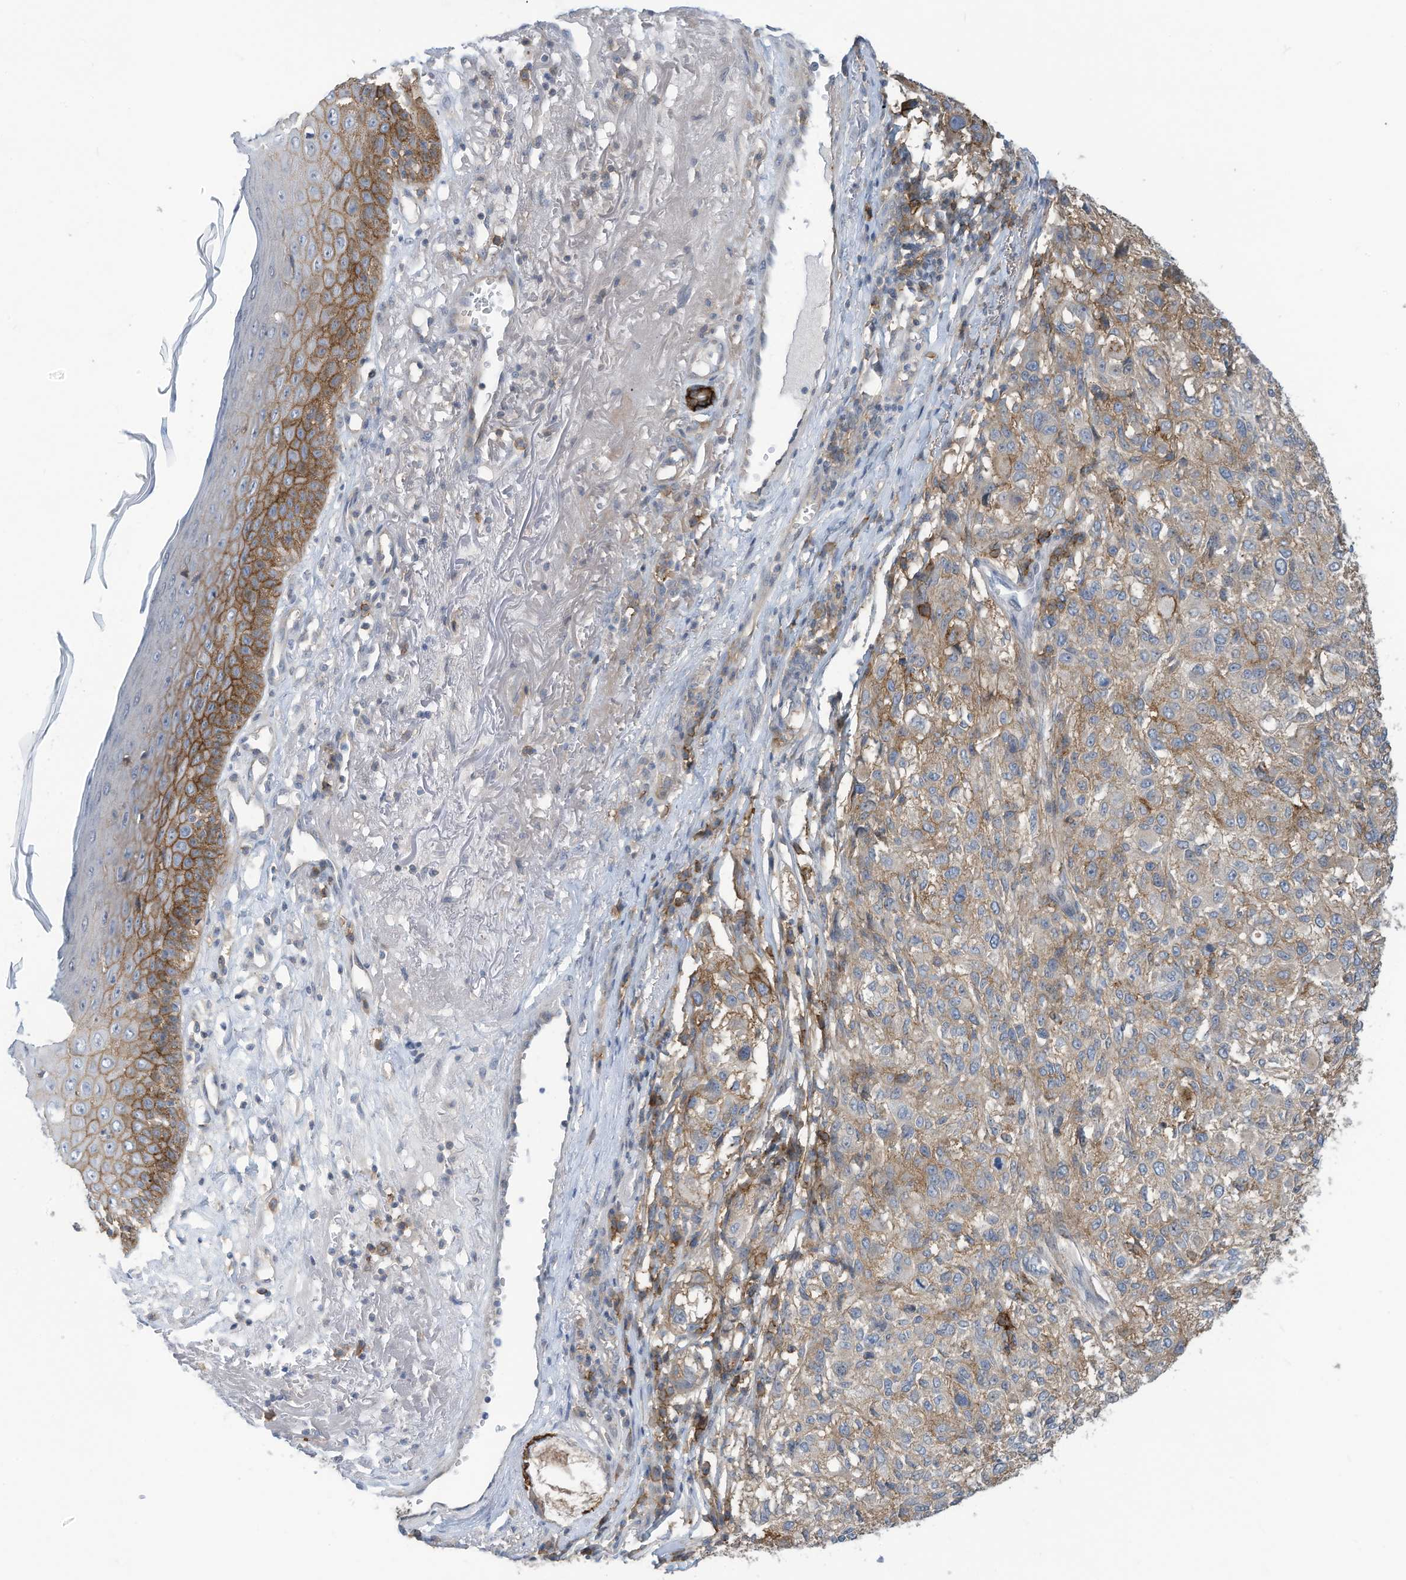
{"staining": {"intensity": "weak", "quantity": "<25%", "location": "cytoplasmic/membranous"}, "tissue": "melanoma", "cell_type": "Tumor cells", "image_type": "cancer", "snomed": [{"axis": "morphology", "description": "Necrosis, NOS"}, {"axis": "morphology", "description": "Malignant melanoma, NOS"}, {"axis": "topography", "description": "Skin"}], "caption": "Tumor cells show no significant expression in malignant melanoma. (DAB (3,3'-diaminobenzidine) immunohistochemistry (IHC), high magnification).", "gene": "SLC1A5", "patient": {"sex": "female", "age": 87}}